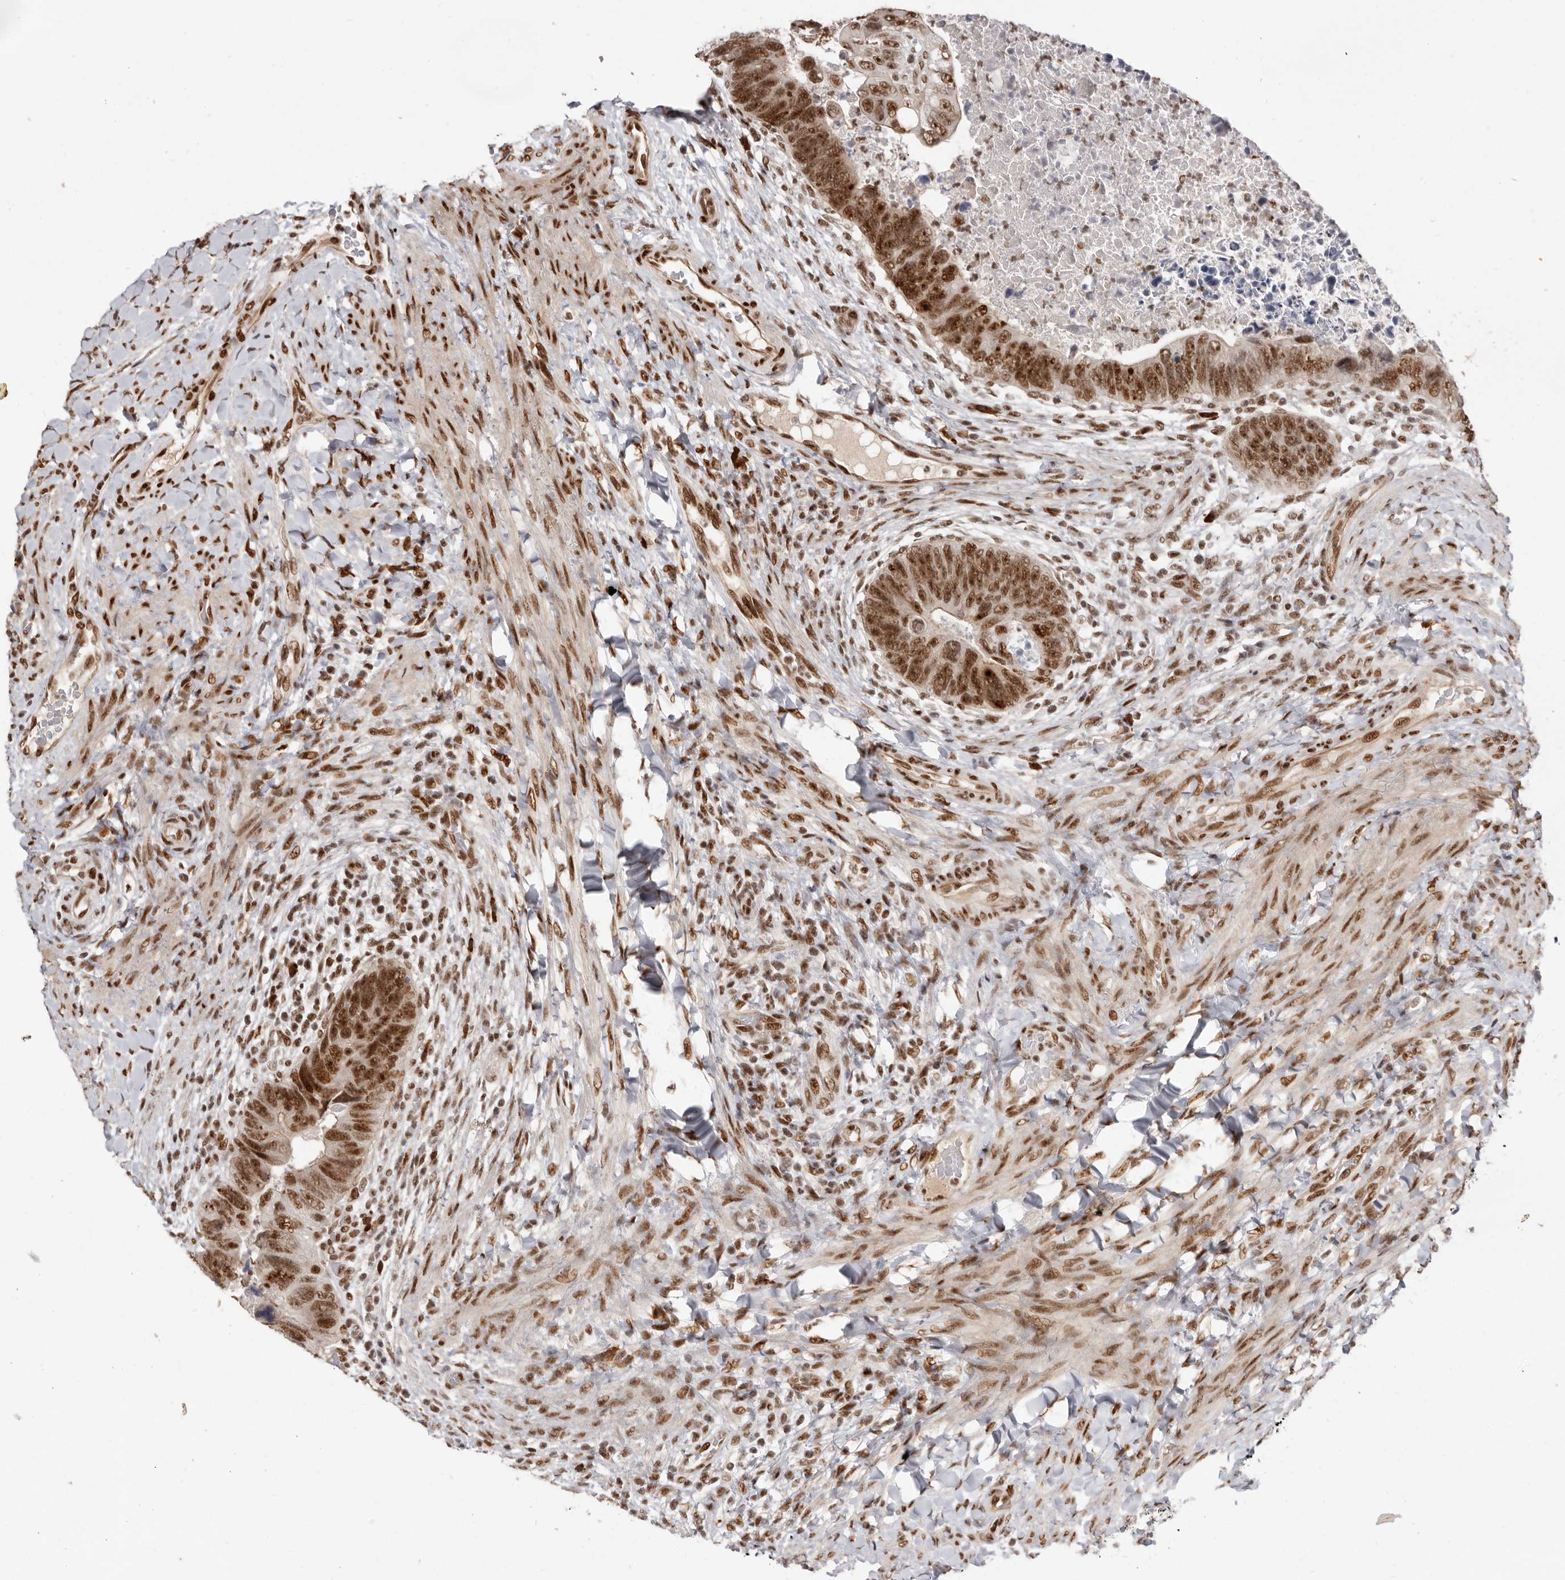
{"staining": {"intensity": "strong", "quantity": ">75%", "location": "nuclear"}, "tissue": "colorectal cancer", "cell_type": "Tumor cells", "image_type": "cancer", "snomed": [{"axis": "morphology", "description": "Adenocarcinoma, NOS"}, {"axis": "topography", "description": "Rectum"}], "caption": "Immunohistochemistry staining of colorectal adenocarcinoma, which displays high levels of strong nuclear positivity in about >75% of tumor cells indicating strong nuclear protein positivity. The staining was performed using DAB (3,3'-diaminobenzidine) (brown) for protein detection and nuclei were counterstained in hematoxylin (blue).", "gene": "CHTOP", "patient": {"sex": "male", "age": 59}}